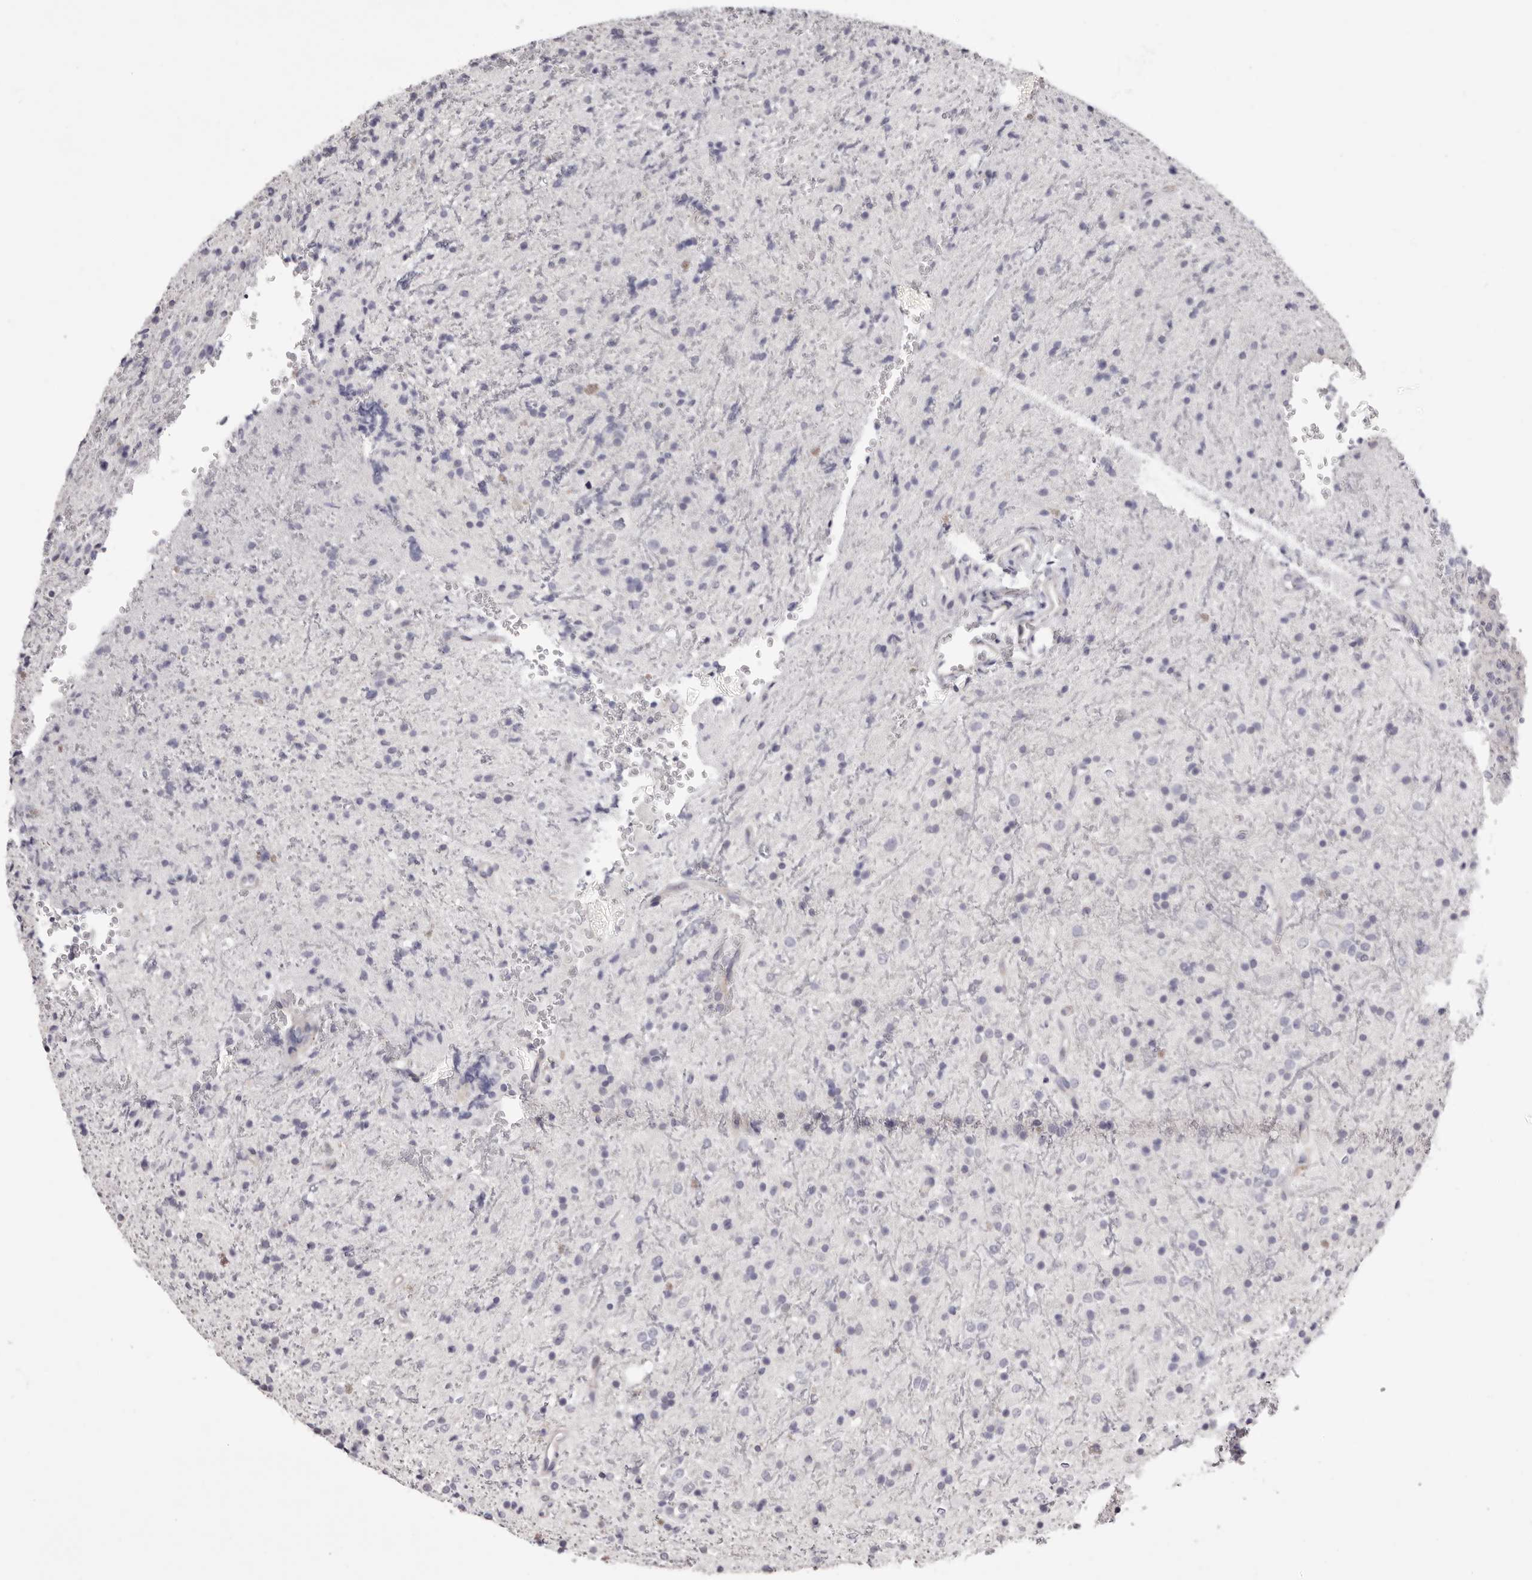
{"staining": {"intensity": "negative", "quantity": "none", "location": "none"}, "tissue": "glioma", "cell_type": "Tumor cells", "image_type": "cancer", "snomed": [{"axis": "morphology", "description": "Glioma, malignant, High grade"}, {"axis": "topography", "description": "Brain"}], "caption": "High power microscopy photomicrograph of an immunohistochemistry histopathology image of malignant high-grade glioma, revealing no significant positivity in tumor cells.", "gene": "PEG10", "patient": {"sex": "male", "age": 34}}